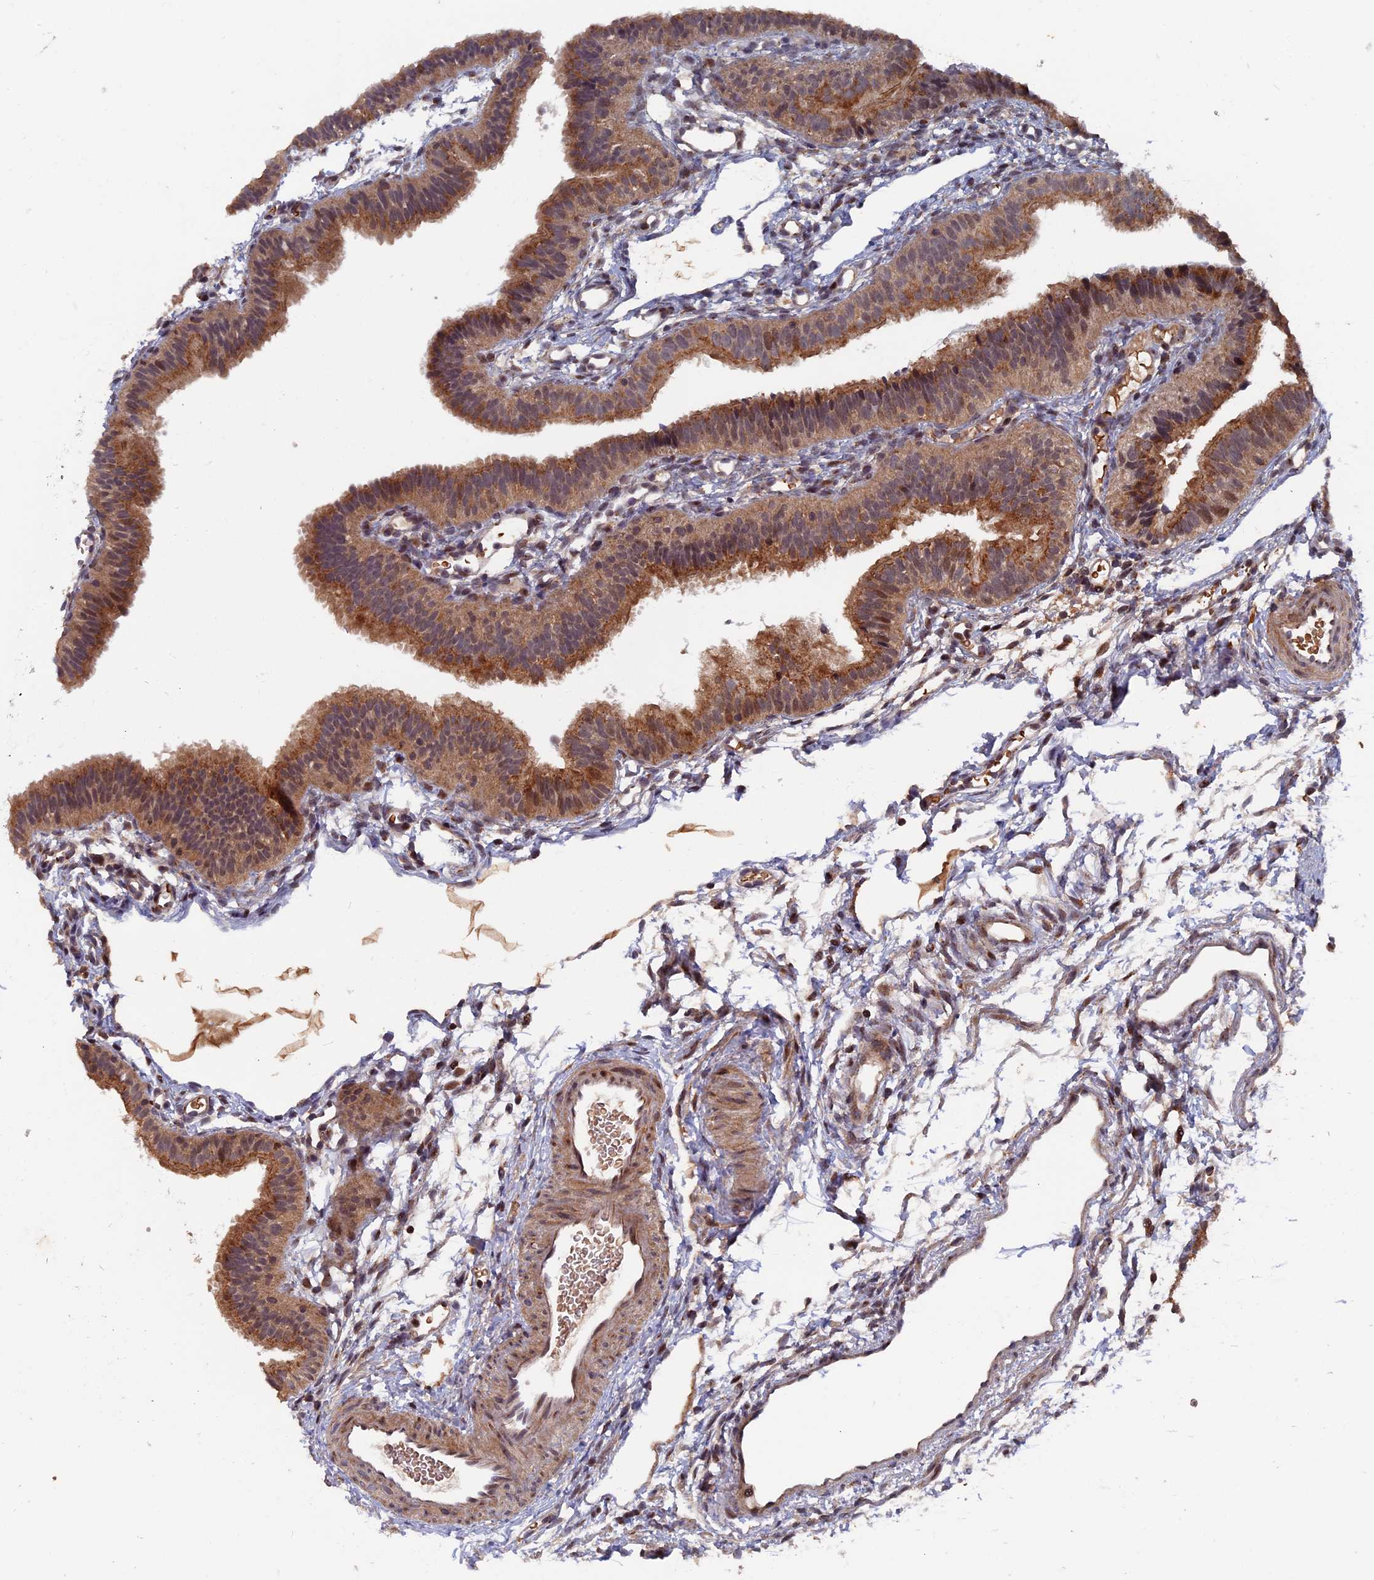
{"staining": {"intensity": "strong", "quantity": ">75%", "location": "cytoplasmic/membranous"}, "tissue": "fallopian tube", "cell_type": "Glandular cells", "image_type": "normal", "snomed": [{"axis": "morphology", "description": "Normal tissue, NOS"}, {"axis": "topography", "description": "Fallopian tube"}], "caption": "The immunohistochemical stain labels strong cytoplasmic/membranous staining in glandular cells of benign fallopian tube. The staining was performed using DAB (3,3'-diaminobenzidine), with brown indicating positive protein expression. Nuclei are stained blue with hematoxylin.", "gene": "RASGRF1", "patient": {"sex": "female", "age": 35}}